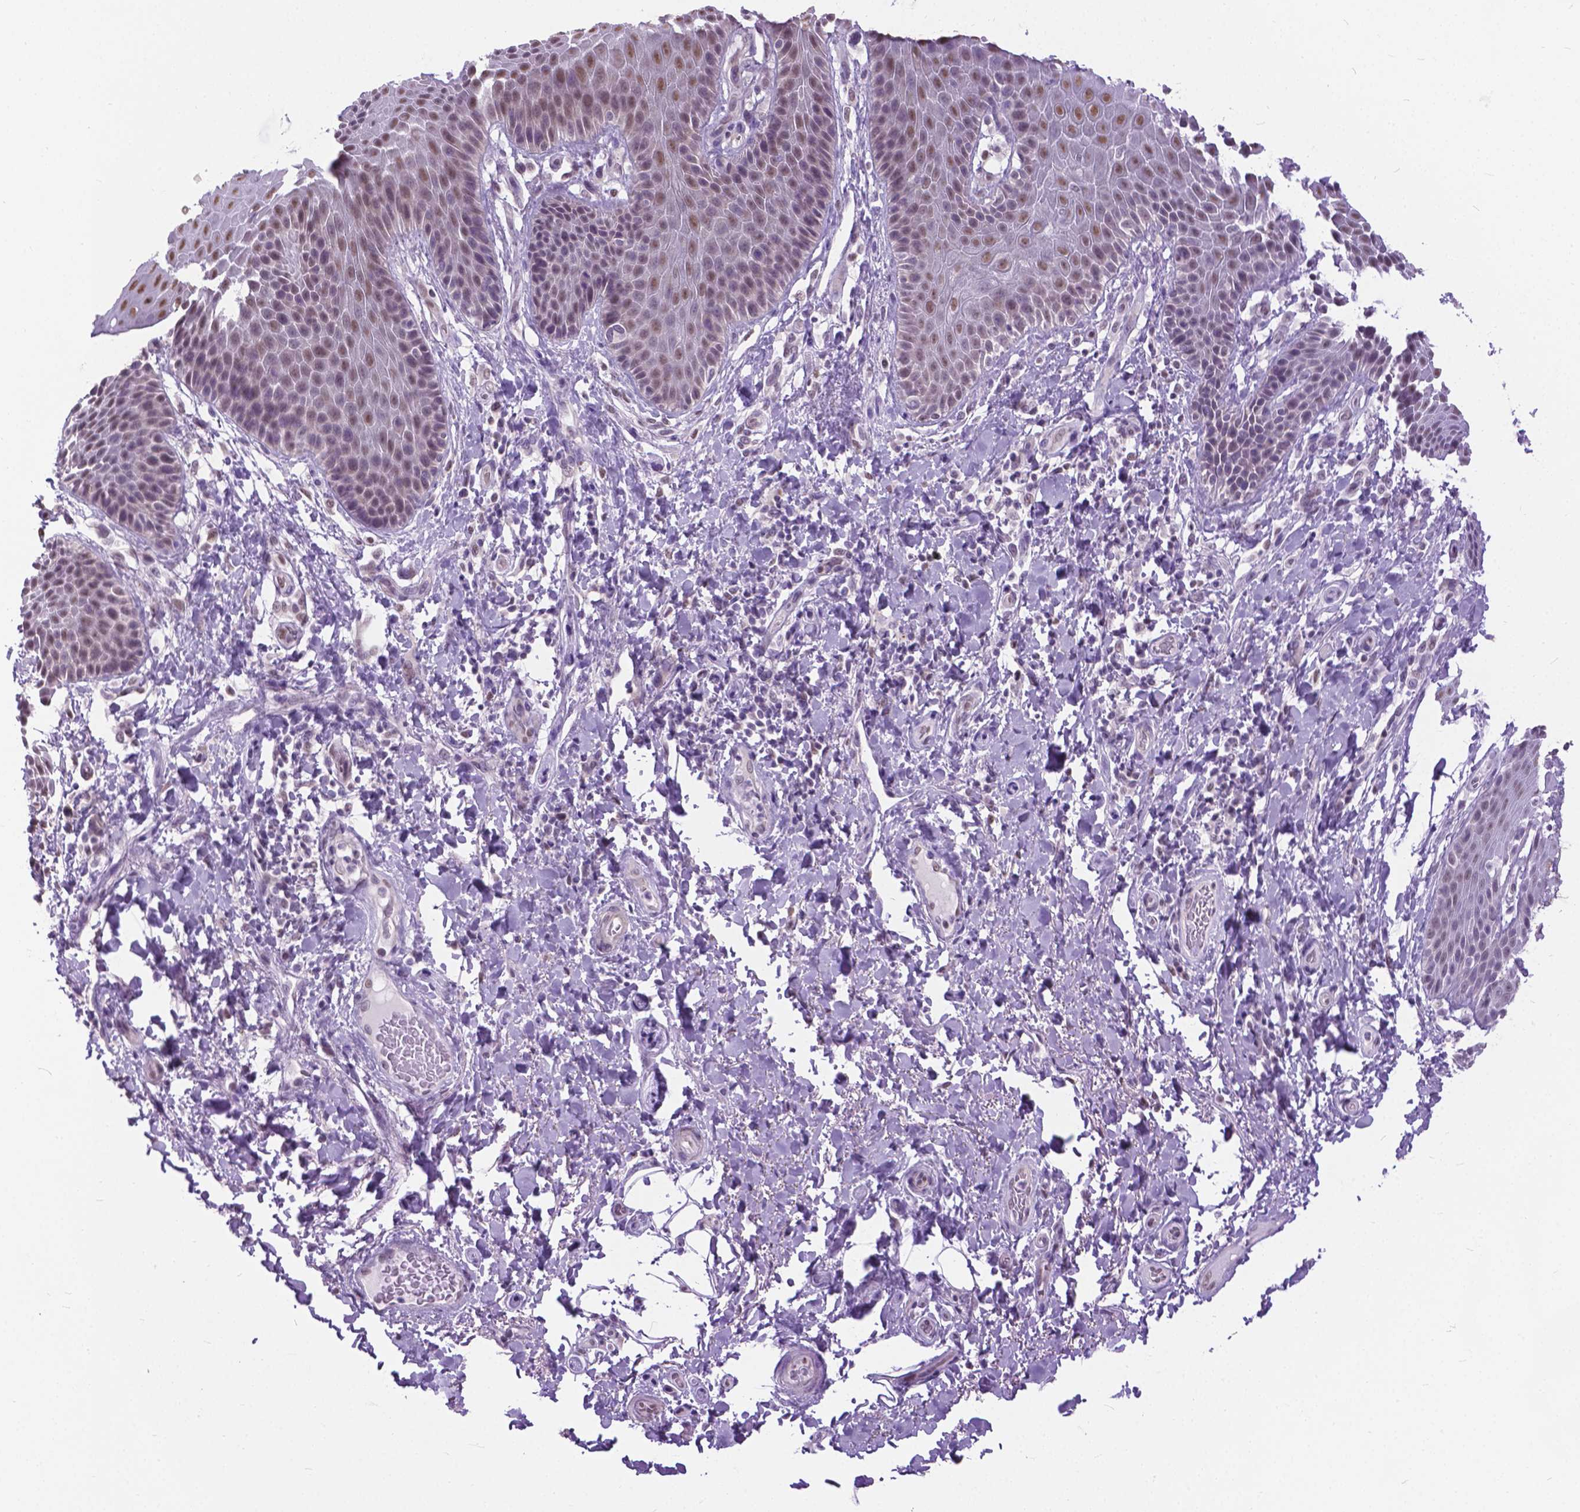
{"staining": {"intensity": "moderate", "quantity": ">75%", "location": "nuclear"}, "tissue": "skin", "cell_type": "Epidermal cells", "image_type": "normal", "snomed": [{"axis": "morphology", "description": "Normal tissue, NOS"}, {"axis": "topography", "description": "Anal"}, {"axis": "topography", "description": "Peripheral nerve tissue"}], "caption": "Immunohistochemistry (IHC) histopathology image of normal skin: skin stained using immunohistochemistry (IHC) exhibits medium levels of moderate protein expression localized specifically in the nuclear of epidermal cells, appearing as a nuclear brown color.", "gene": "APCDD1L", "patient": {"sex": "male", "age": 51}}